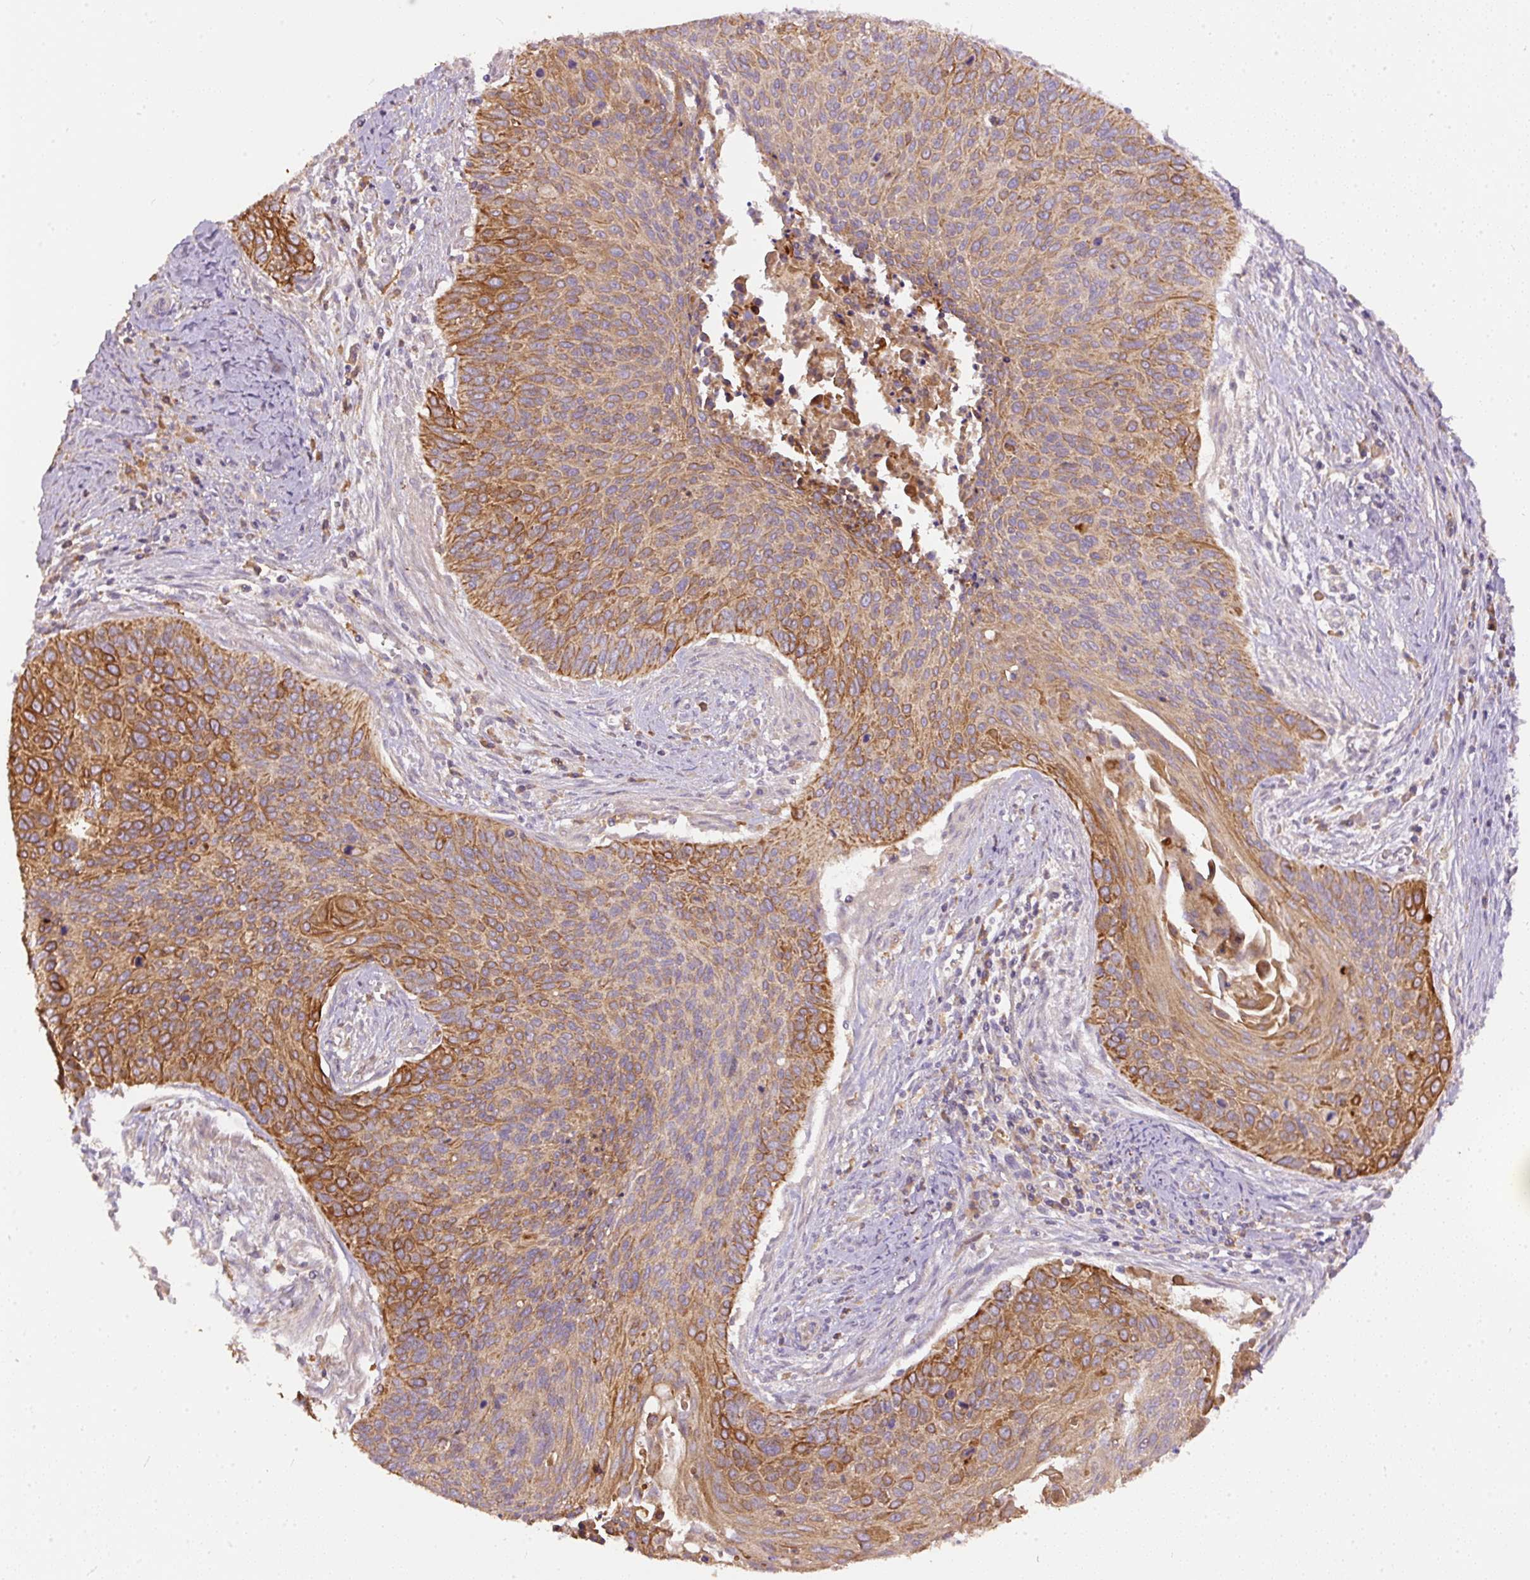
{"staining": {"intensity": "moderate", "quantity": ">75%", "location": "cytoplasmic/membranous"}, "tissue": "cervical cancer", "cell_type": "Tumor cells", "image_type": "cancer", "snomed": [{"axis": "morphology", "description": "Squamous cell carcinoma, NOS"}, {"axis": "topography", "description": "Cervix"}], "caption": "IHC image of neoplastic tissue: human squamous cell carcinoma (cervical) stained using immunohistochemistry (IHC) exhibits medium levels of moderate protein expression localized specifically in the cytoplasmic/membranous of tumor cells, appearing as a cytoplasmic/membranous brown color.", "gene": "DAPK1", "patient": {"sex": "female", "age": 55}}